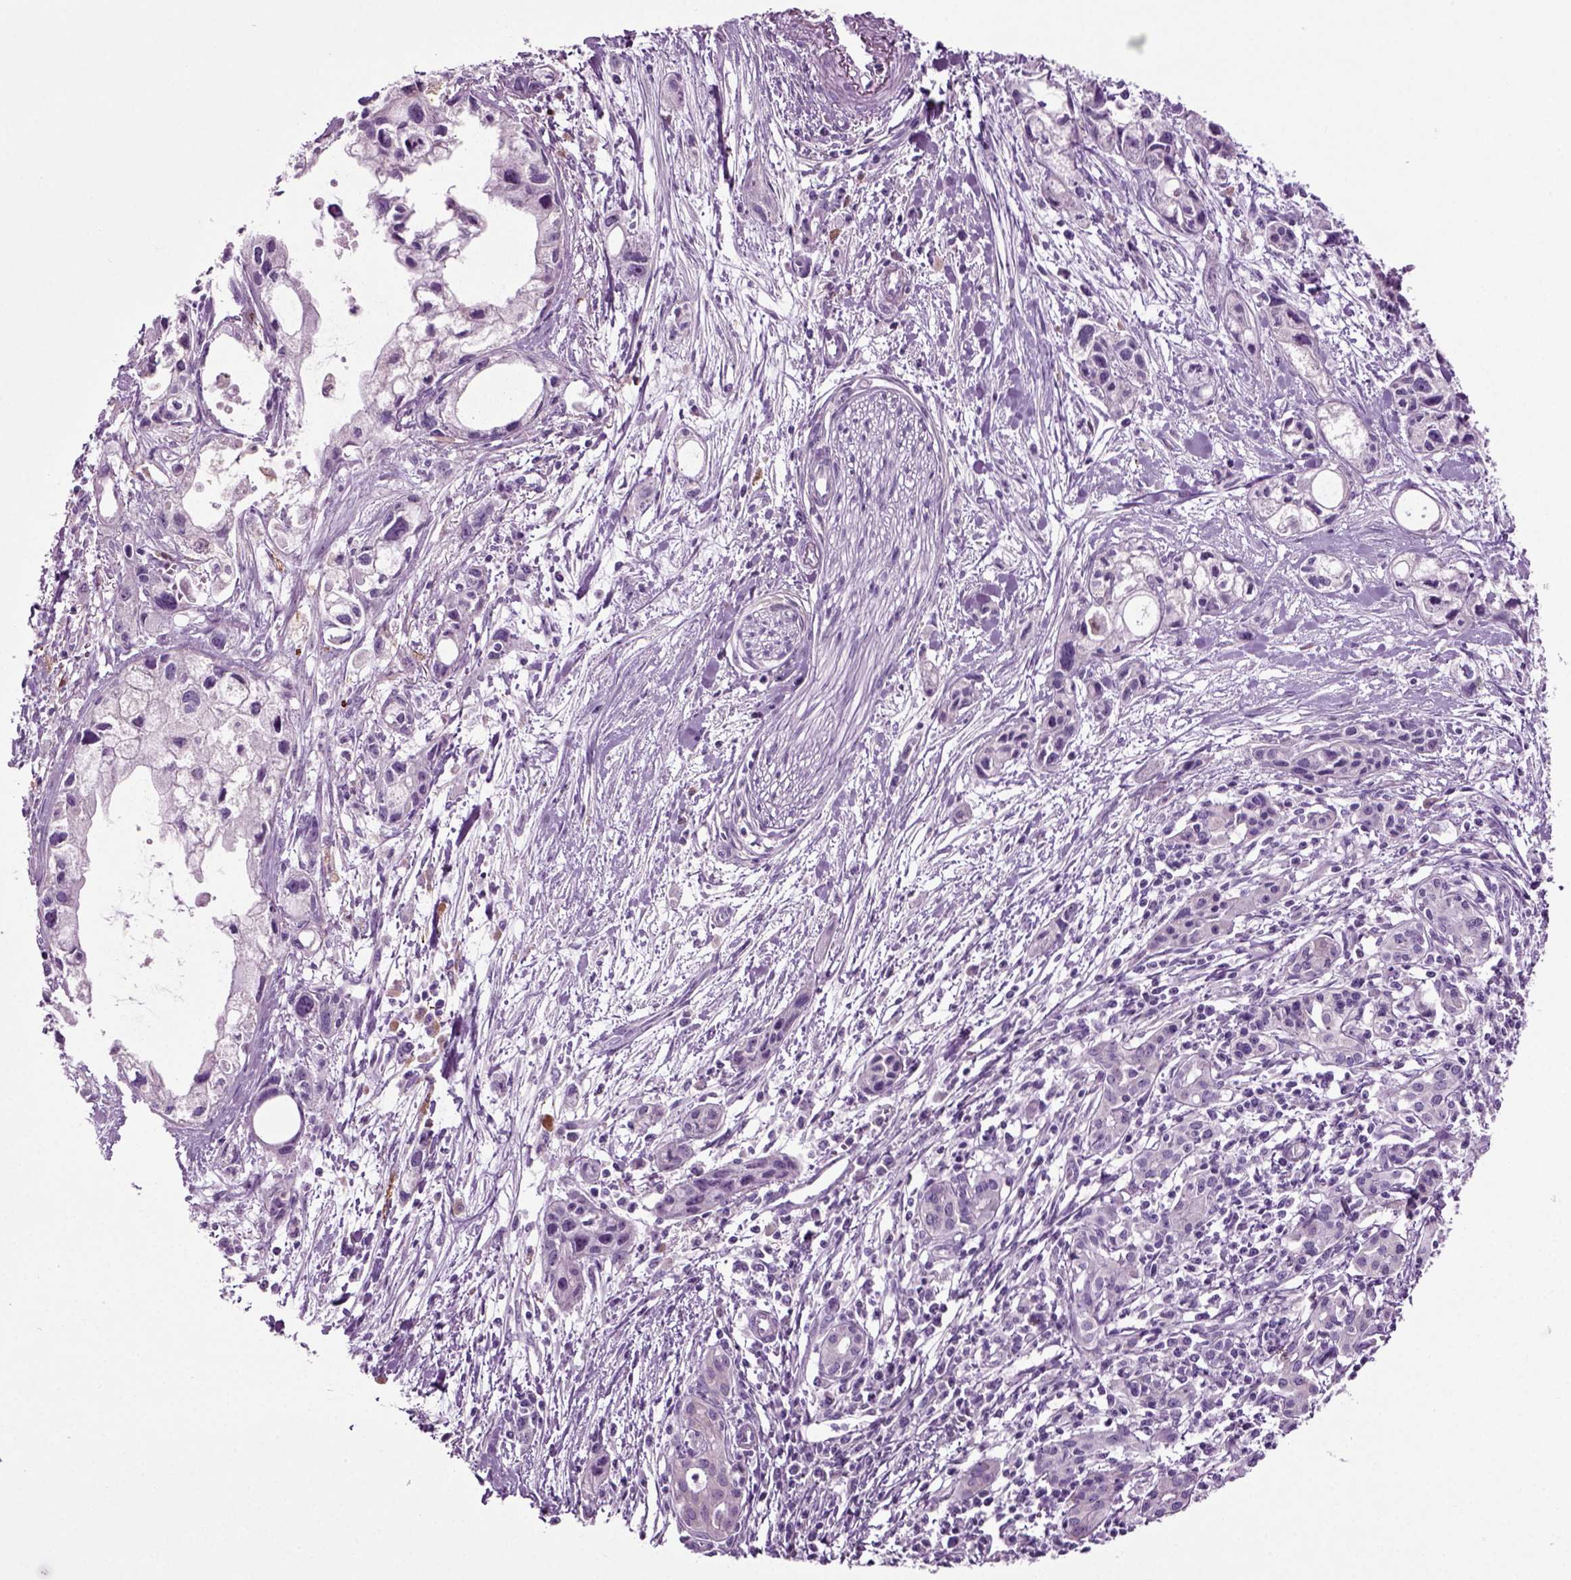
{"staining": {"intensity": "negative", "quantity": "none", "location": "none"}, "tissue": "pancreatic cancer", "cell_type": "Tumor cells", "image_type": "cancer", "snomed": [{"axis": "morphology", "description": "Adenocarcinoma, NOS"}, {"axis": "topography", "description": "Pancreas"}], "caption": "There is no significant staining in tumor cells of pancreatic cancer (adenocarcinoma).", "gene": "DNAH10", "patient": {"sex": "female", "age": 61}}